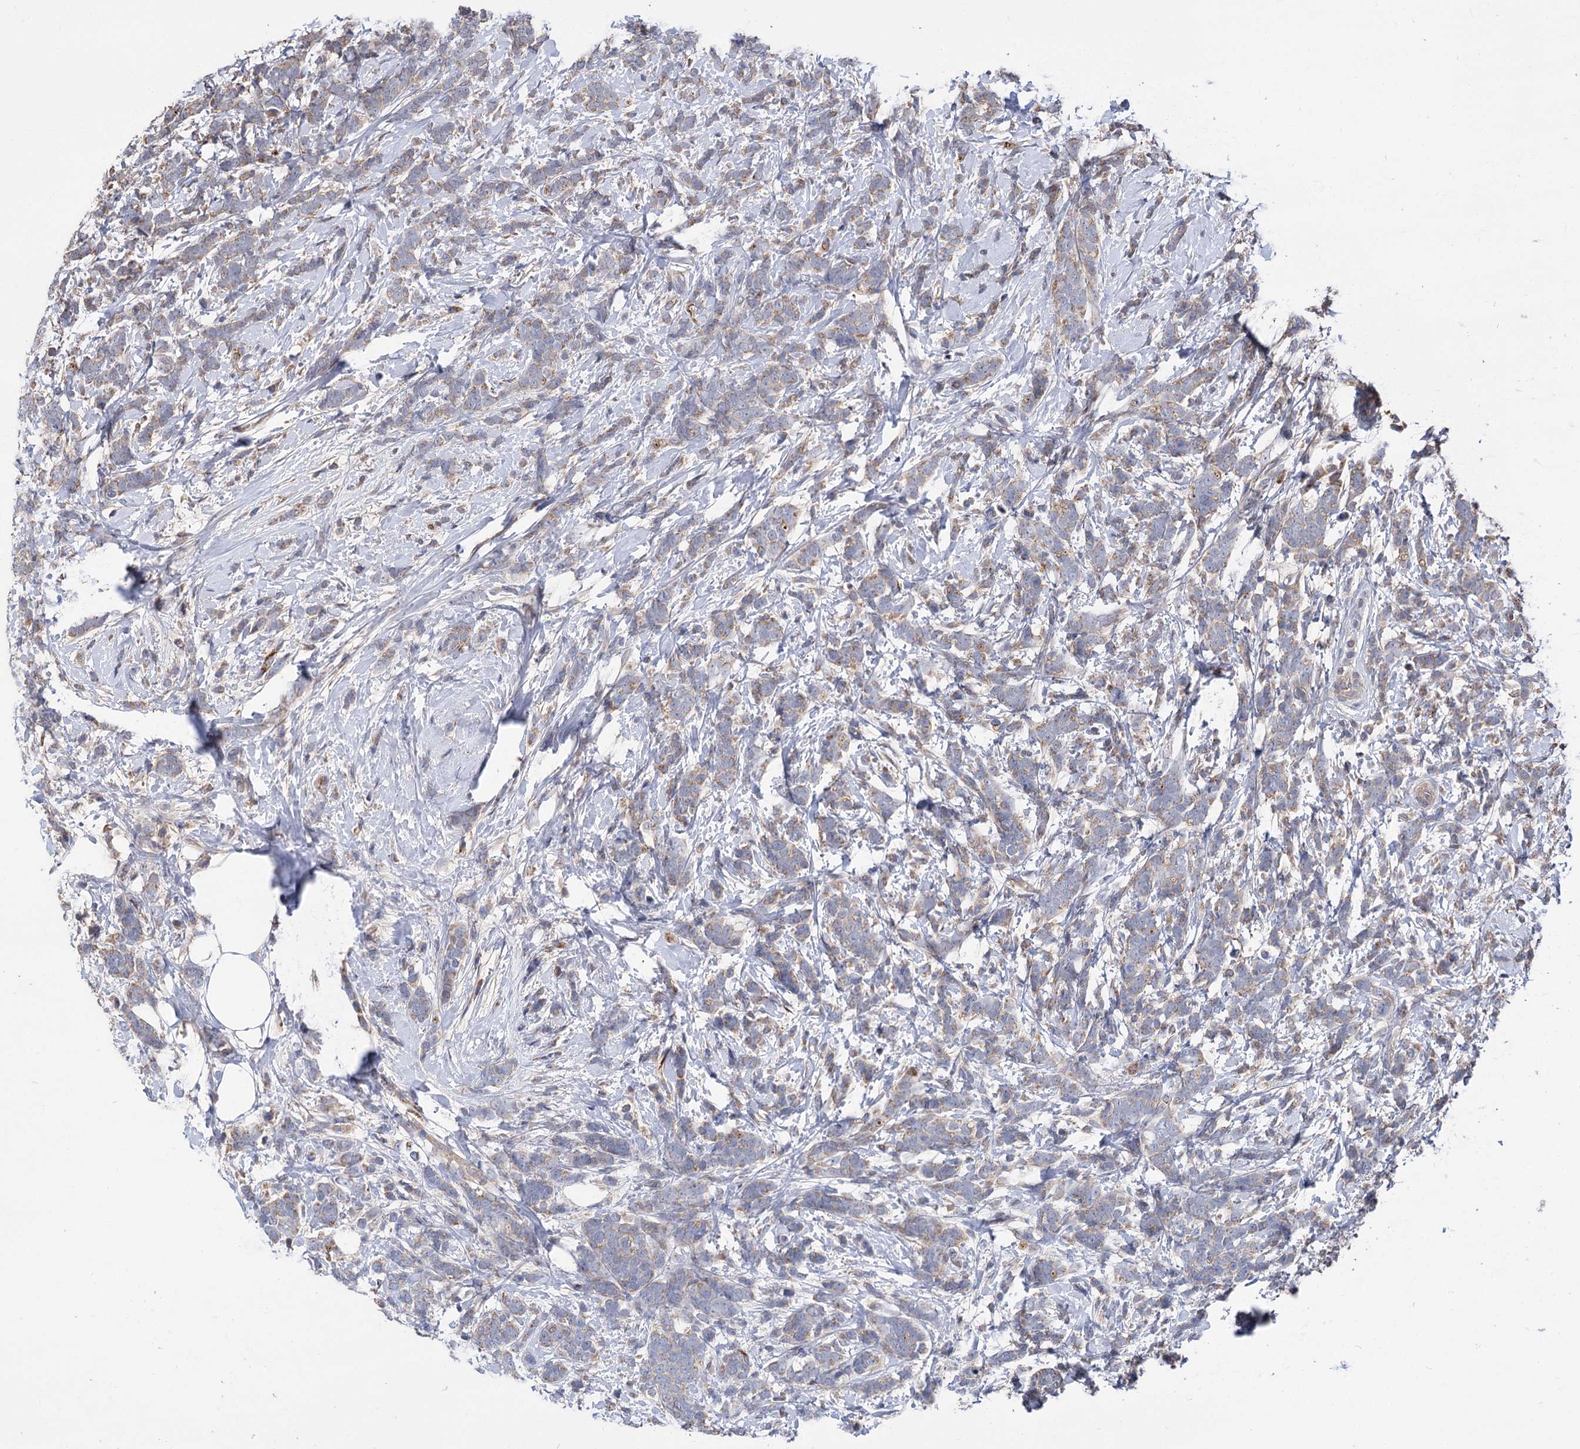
{"staining": {"intensity": "moderate", "quantity": "25%-75%", "location": "cytoplasmic/membranous"}, "tissue": "breast cancer", "cell_type": "Tumor cells", "image_type": "cancer", "snomed": [{"axis": "morphology", "description": "Lobular carcinoma"}, {"axis": "topography", "description": "Breast"}], "caption": "About 25%-75% of tumor cells in breast cancer (lobular carcinoma) reveal moderate cytoplasmic/membranous protein expression as visualized by brown immunohistochemical staining.", "gene": "RASSF3", "patient": {"sex": "female", "age": 58}}